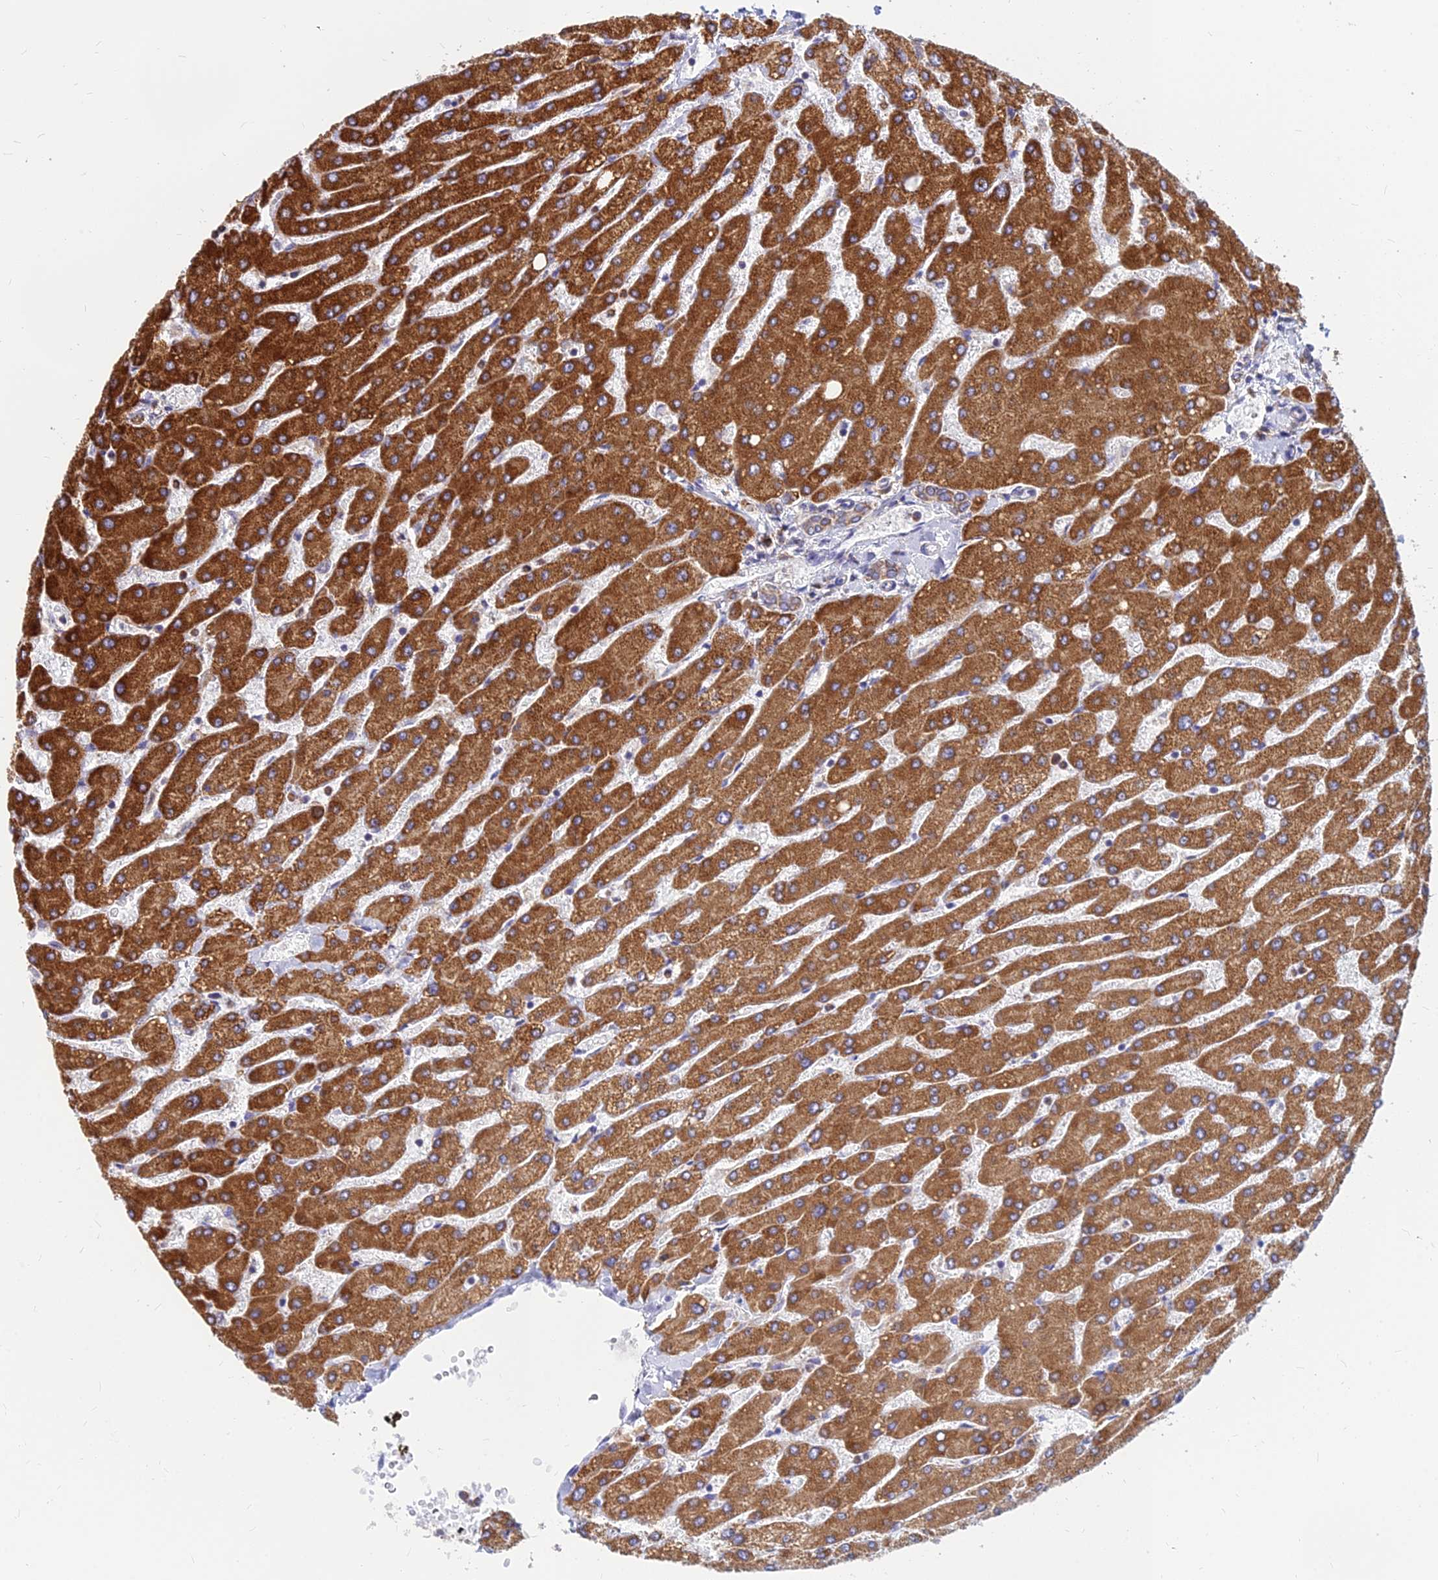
{"staining": {"intensity": "moderate", "quantity": "25%-75%", "location": "cytoplasmic/membranous"}, "tissue": "liver", "cell_type": "Cholangiocytes", "image_type": "normal", "snomed": [{"axis": "morphology", "description": "Normal tissue, NOS"}, {"axis": "topography", "description": "Liver"}], "caption": "Protein staining reveals moderate cytoplasmic/membranous positivity in approximately 25%-75% of cholangiocytes in normal liver. (DAB (3,3'-diaminobenzidine) IHC with brightfield microscopy, high magnification).", "gene": "CCT6A", "patient": {"sex": "male", "age": 55}}